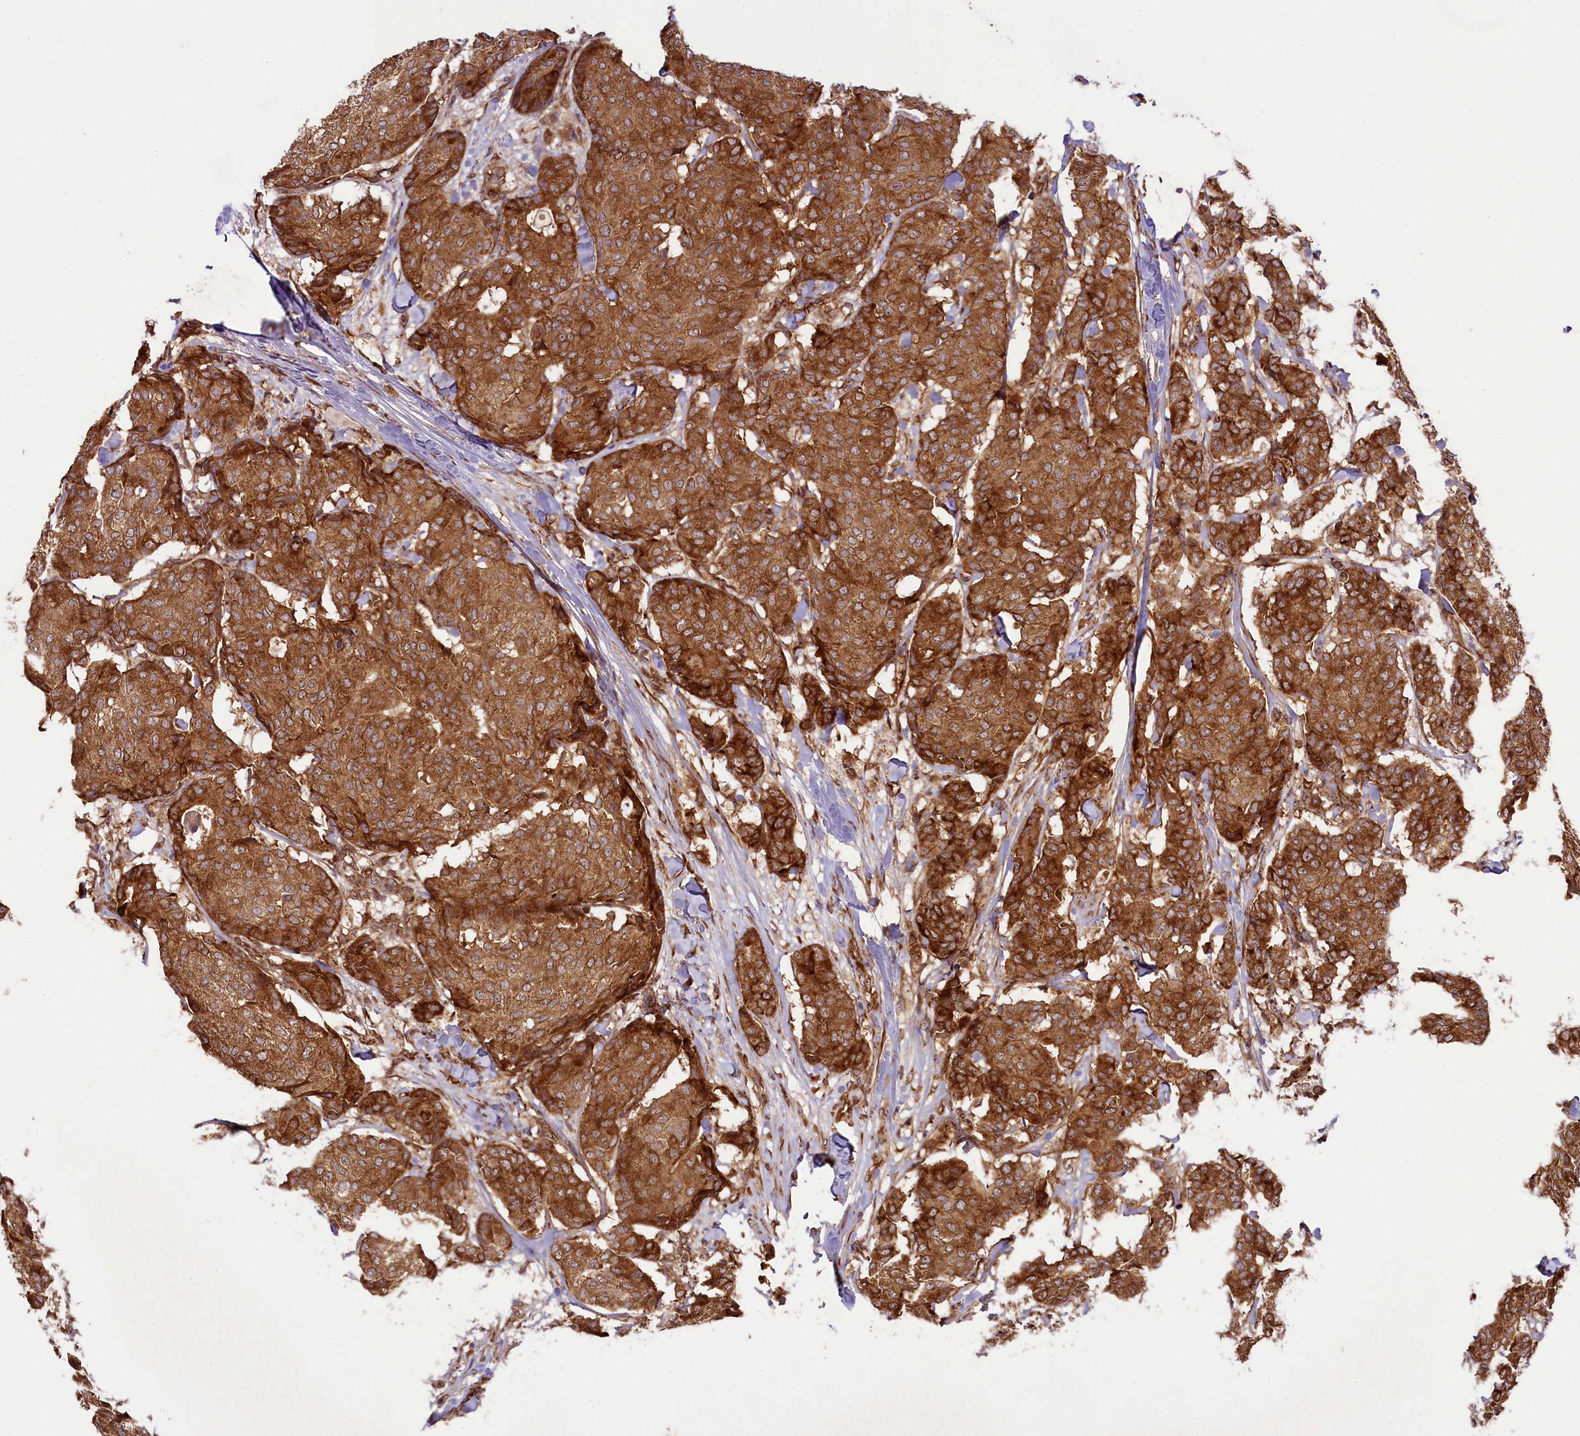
{"staining": {"intensity": "strong", "quantity": ">75%", "location": "cytoplasmic/membranous"}, "tissue": "breast cancer", "cell_type": "Tumor cells", "image_type": "cancer", "snomed": [{"axis": "morphology", "description": "Duct carcinoma"}, {"axis": "topography", "description": "Breast"}], "caption": "Immunohistochemistry (IHC) staining of intraductal carcinoma (breast), which displays high levels of strong cytoplasmic/membranous positivity in about >75% of tumor cells indicating strong cytoplasmic/membranous protein staining. The staining was performed using DAB (brown) for protein detection and nuclei were counterstained in hematoxylin (blue).", "gene": "LARP4", "patient": {"sex": "female", "age": 75}}